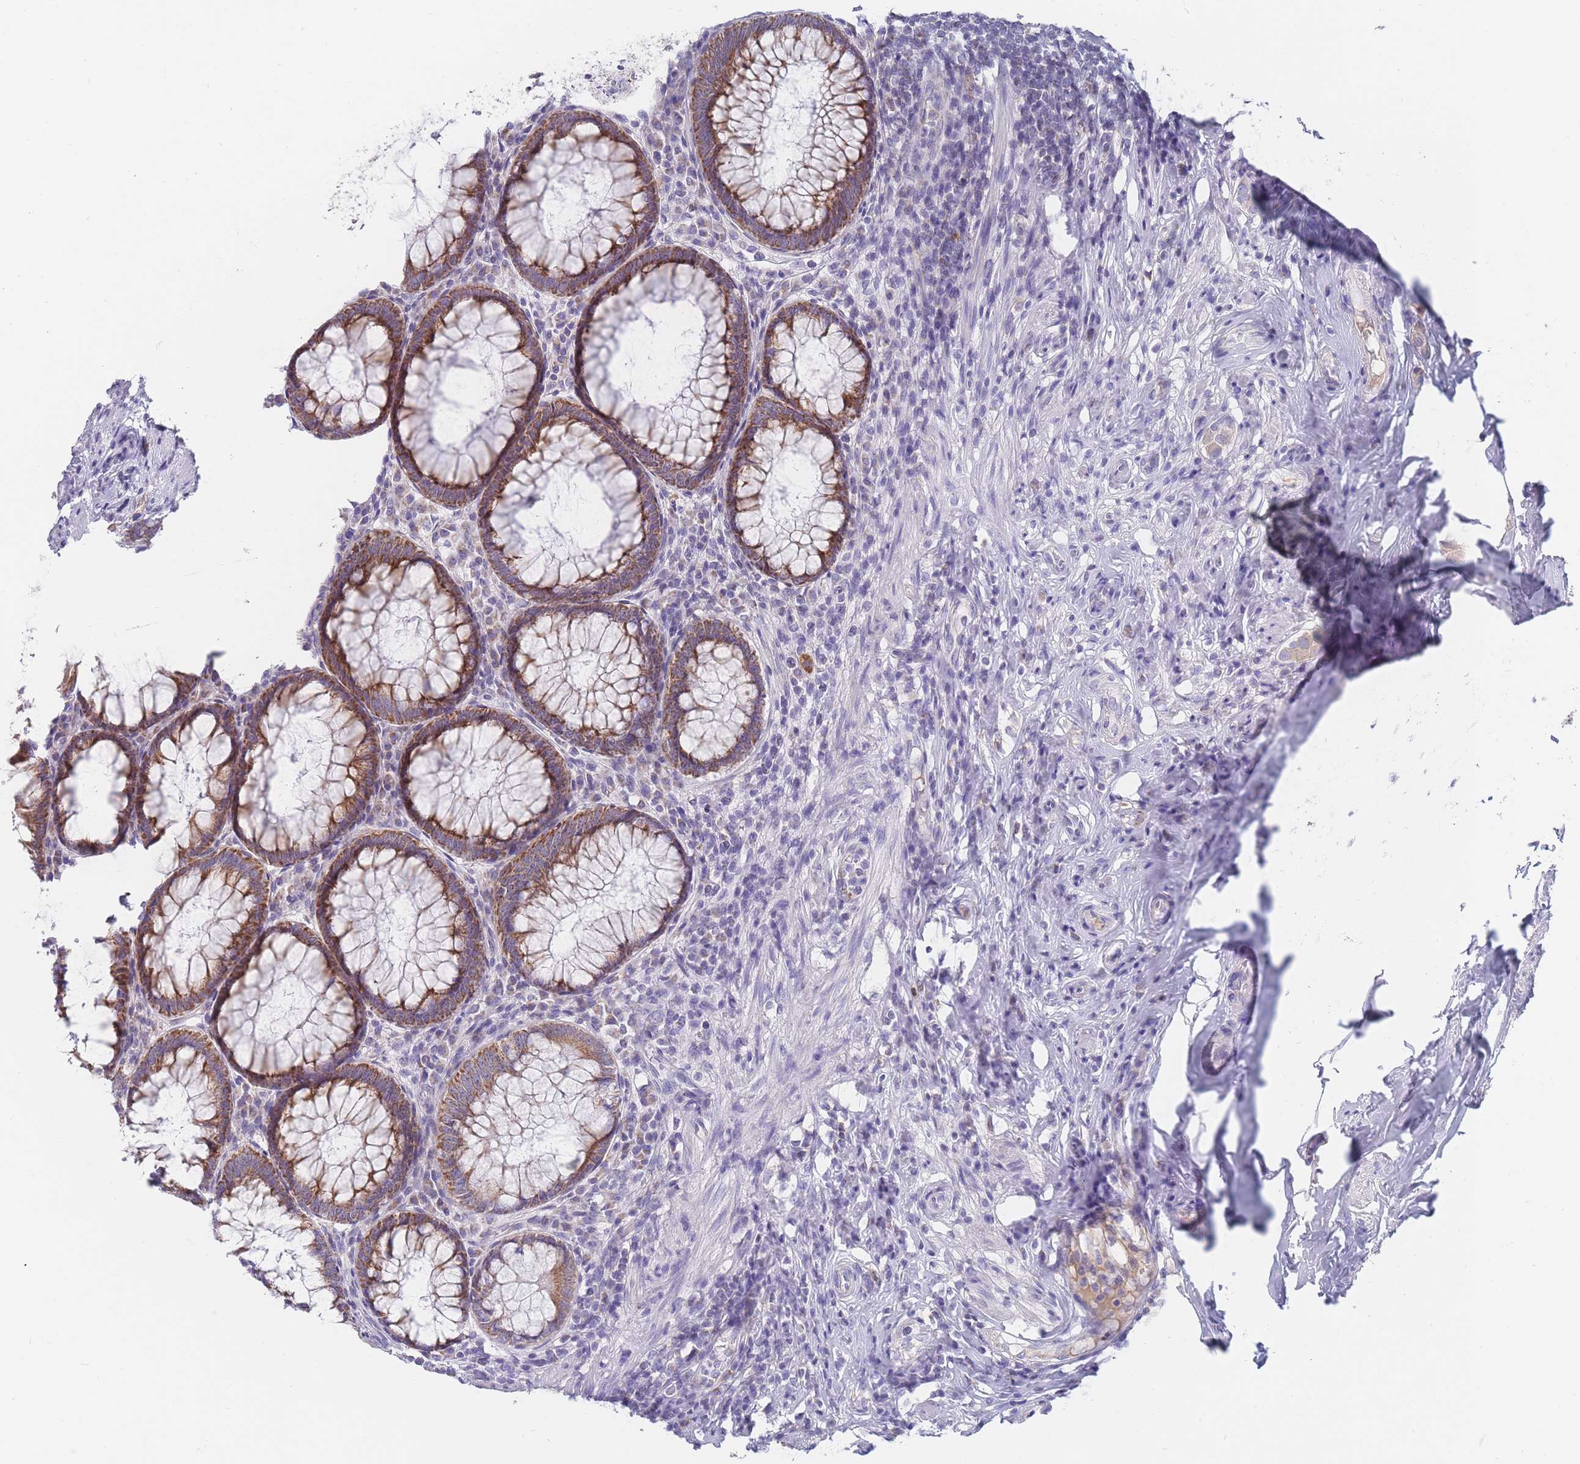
{"staining": {"intensity": "strong", "quantity": ">75%", "location": "cytoplasmic/membranous"}, "tissue": "appendix", "cell_type": "Glandular cells", "image_type": "normal", "snomed": [{"axis": "morphology", "description": "Normal tissue, NOS"}, {"axis": "topography", "description": "Appendix"}], "caption": "This image demonstrates normal appendix stained with immunohistochemistry to label a protein in brown. The cytoplasmic/membranous of glandular cells show strong positivity for the protein. Nuclei are counter-stained blue.", "gene": "MRPS14", "patient": {"sex": "male", "age": 83}}